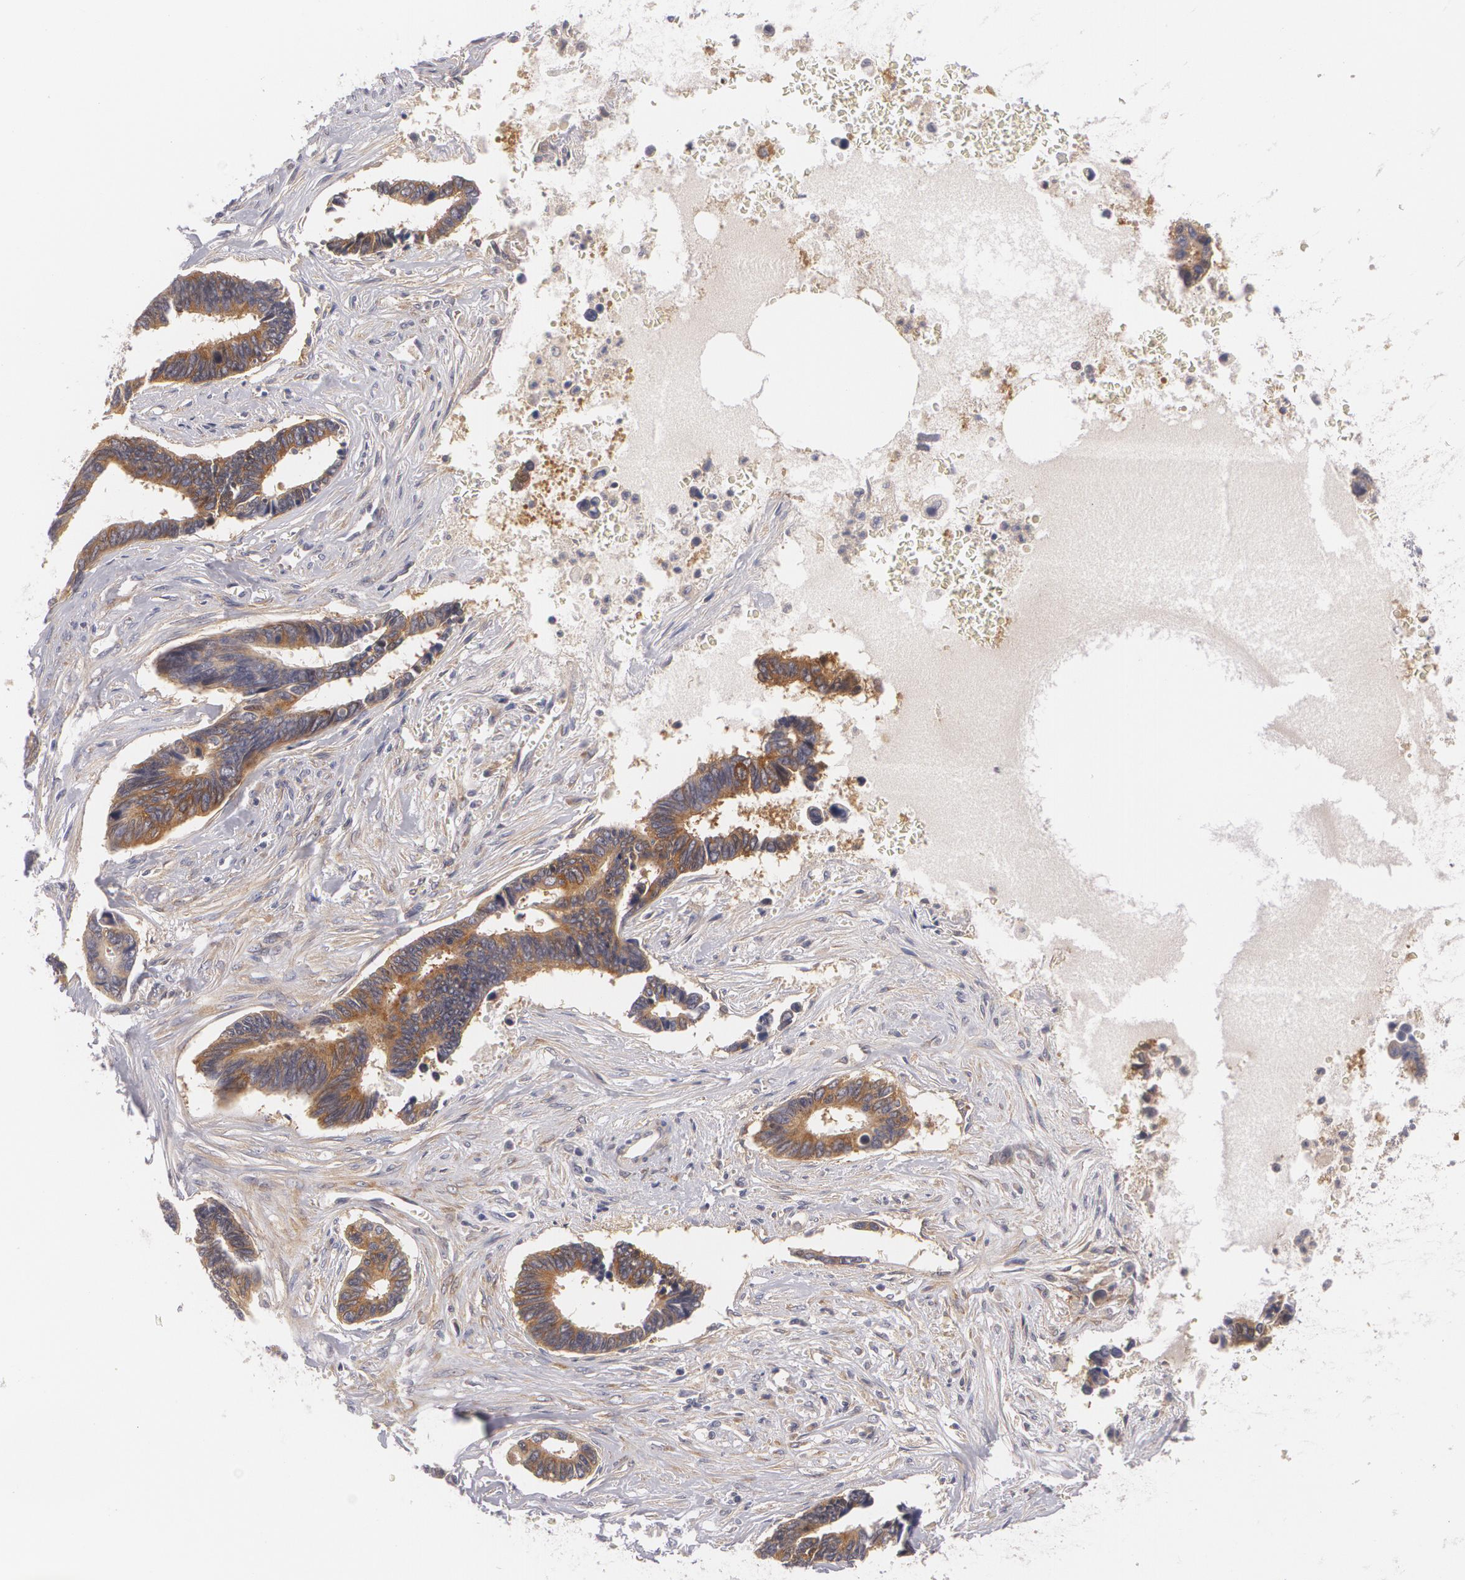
{"staining": {"intensity": "strong", "quantity": ">75%", "location": "cytoplasmic/membranous"}, "tissue": "pancreatic cancer", "cell_type": "Tumor cells", "image_type": "cancer", "snomed": [{"axis": "morphology", "description": "Adenocarcinoma, NOS"}, {"axis": "topography", "description": "Pancreas"}], "caption": "Human adenocarcinoma (pancreatic) stained with a protein marker reveals strong staining in tumor cells.", "gene": "CASK", "patient": {"sex": "female", "age": 70}}